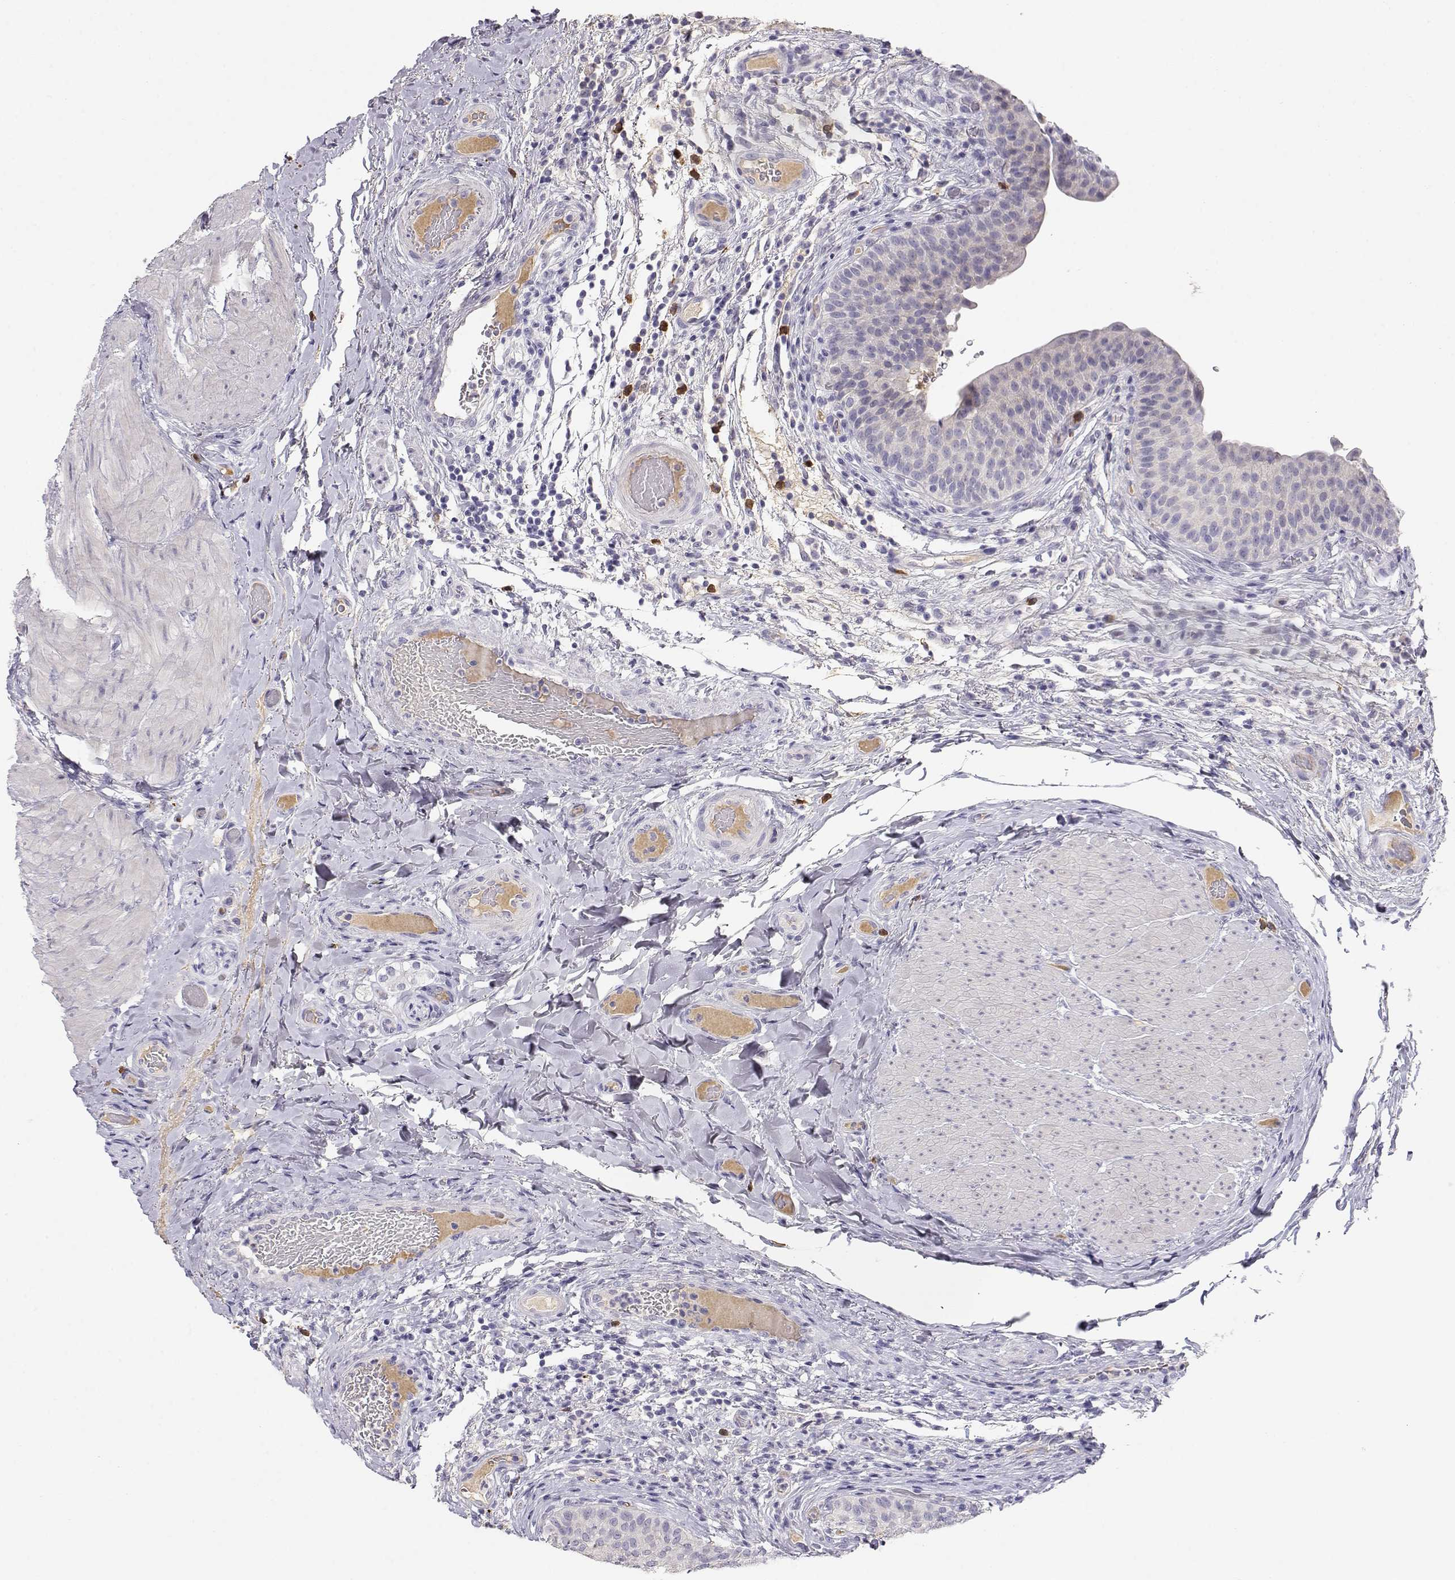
{"staining": {"intensity": "negative", "quantity": "none", "location": "none"}, "tissue": "urinary bladder", "cell_type": "Urothelial cells", "image_type": "normal", "snomed": [{"axis": "morphology", "description": "Normal tissue, NOS"}, {"axis": "topography", "description": "Urinary bladder"}], "caption": "Urinary bladder stained for a protein using immunohistochemistry (IHC) reveals no positivity urothelial cells.", "gene": "CDHR1", "patient": {"sex": "male", "age": 66}}